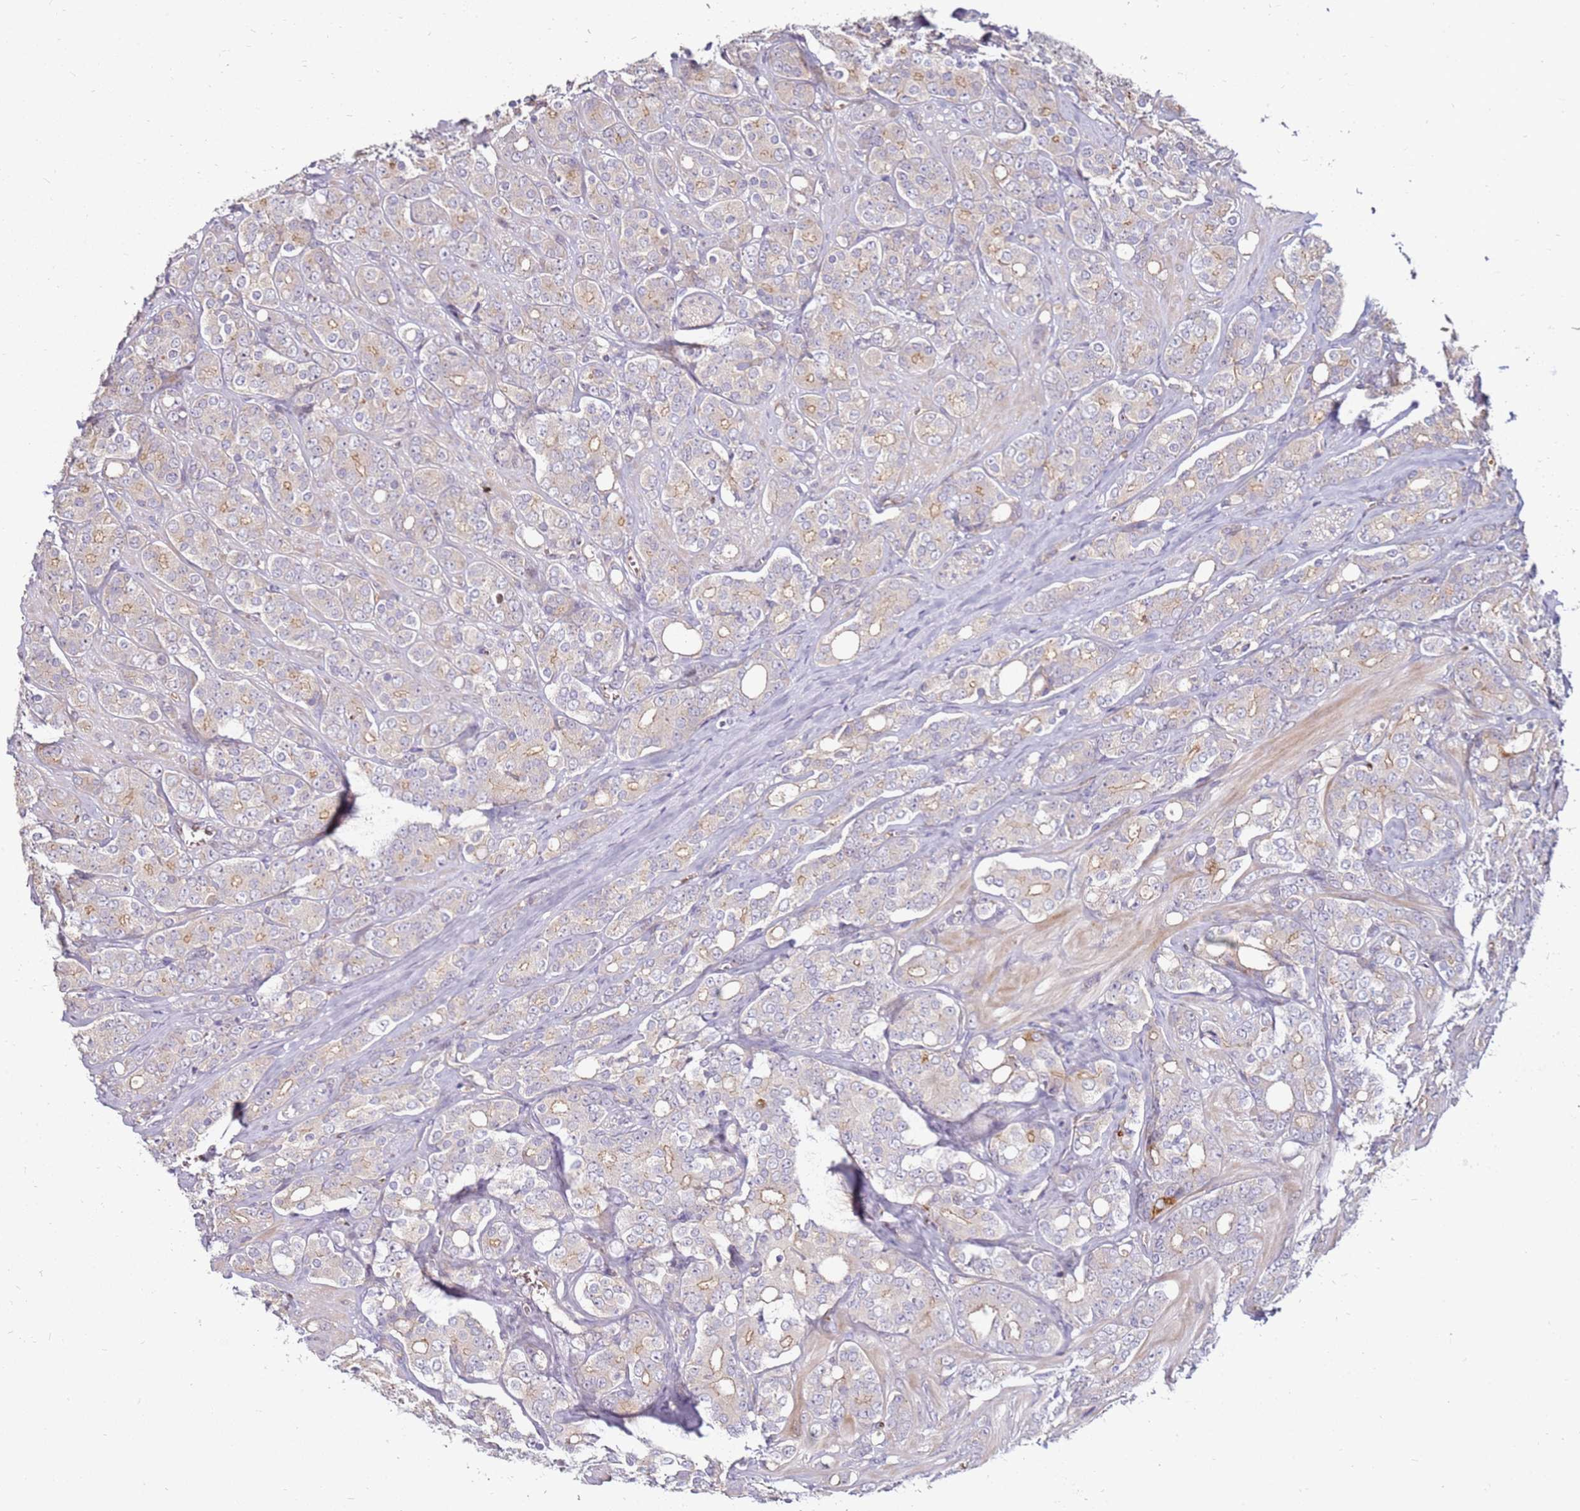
{"staining": {"intensity": "weak", "quantity": "25%-75%", "location": "cytoplasmic/membranous"}, "tissue": "prostate cancer", "cell_type": "Tumor cells", "image_type": "cancer", "snomed": [{"axis": "morphology", "description": "Adenocarcinoma, High grade"}, {"axis": "topography", "description": "Prostate"}], "caption": "Immunohistochemical staining of human prostate cancer (adenocarcinoma (high-grade)) shows low levels of weak cytoplasmic/membranous protein positivity in about 25%-75% of tumor cells.", "gene": "RNF11", "patient": {"sex": "male", "age": 62}}